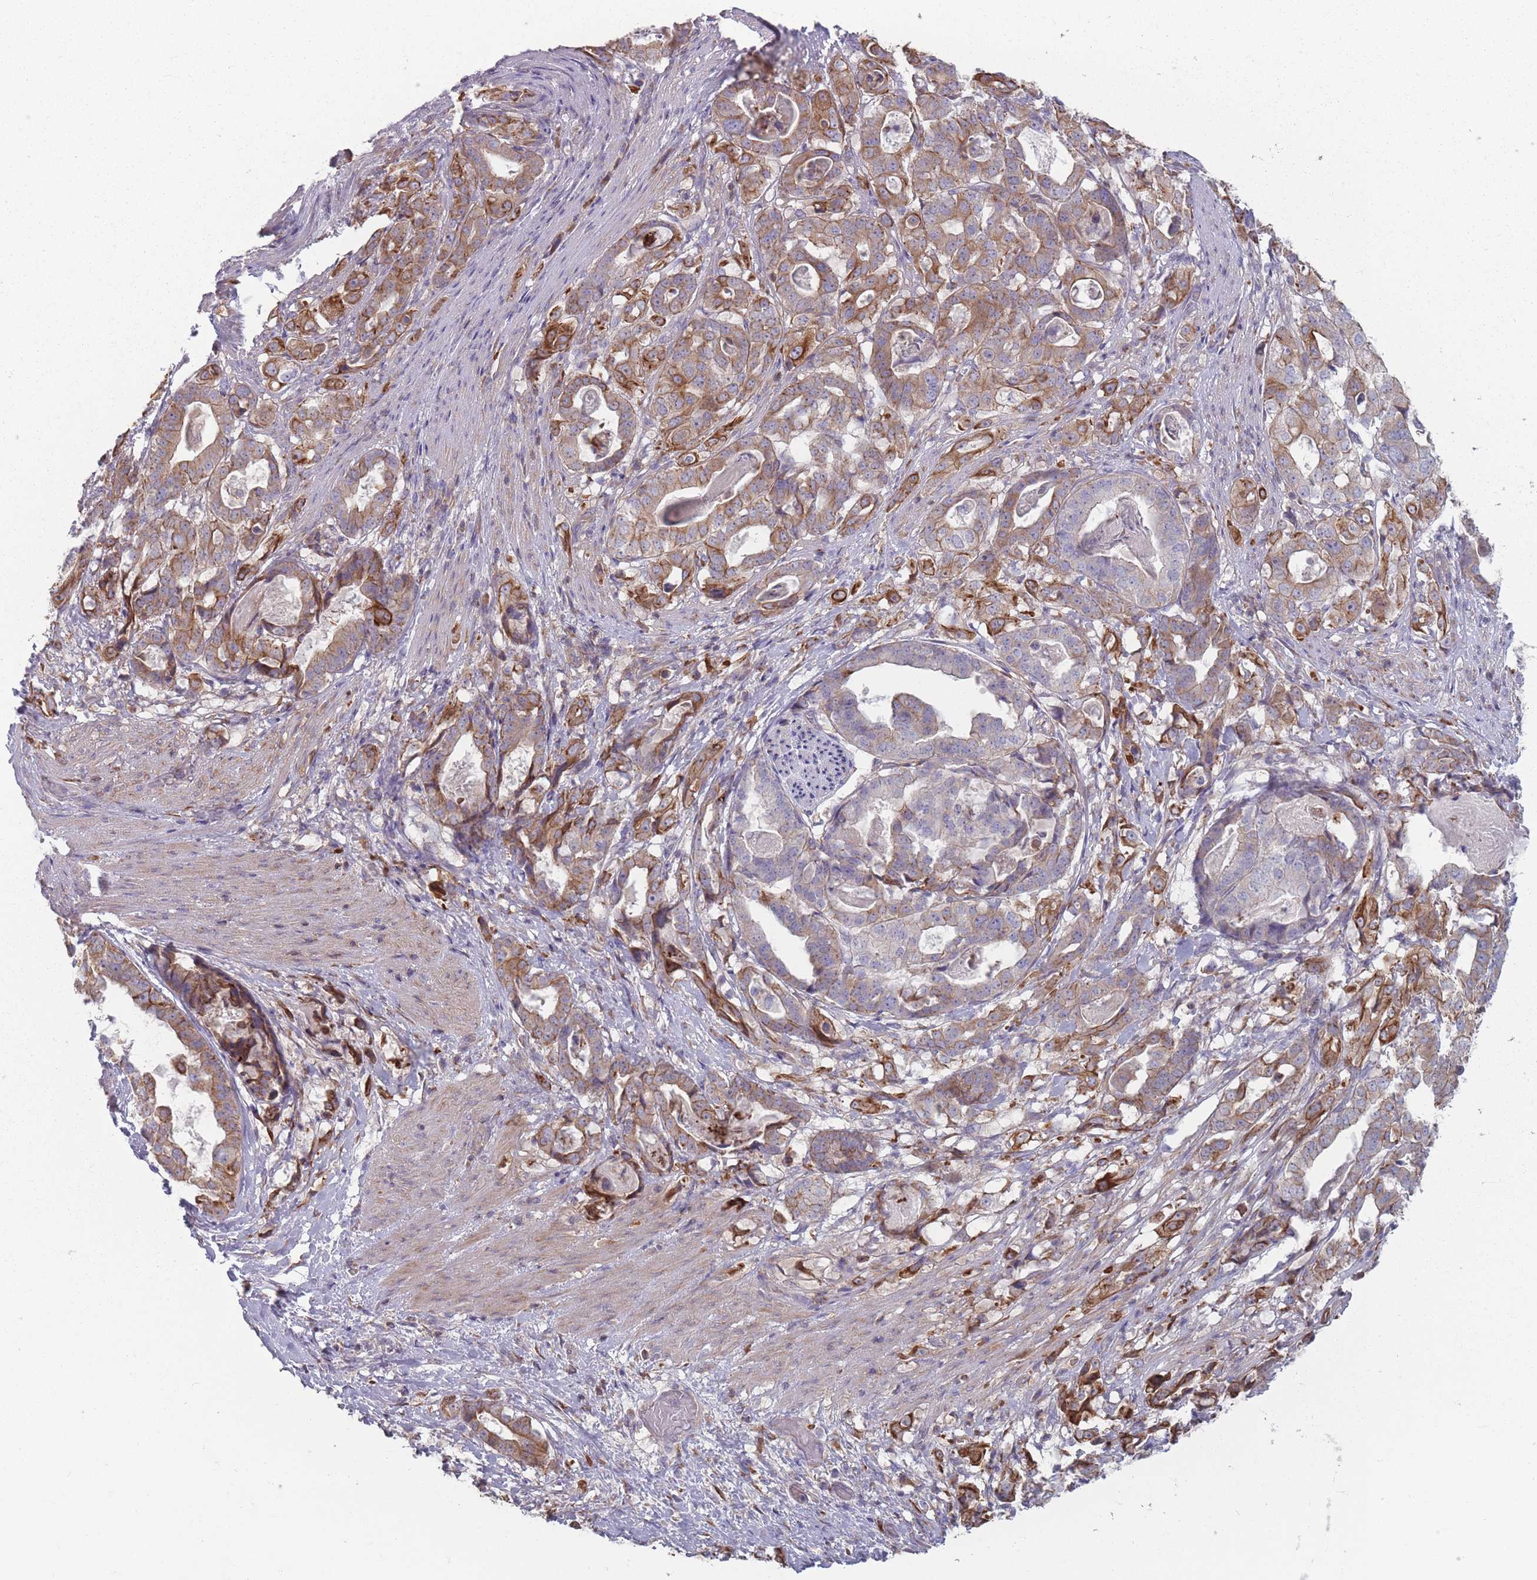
{"staining": {"intensity": "strong", "quantity": "25%-75%", "location": "cytoplasmic/membranous"}, "tissue": "stomach cancer", "cell_type": "Tumor cells", "image_type": "cancer", "snomed": [{"axis": "morphology", "description": "Adenocarcinoma, NOS"}, {"axis": "topography", "description": "Stomach"}], "caption": "Immunohistochemical staining of human stomach cancer demonstrates high levels of strong cytoplasmic/membranous staining in about 25%-75% of tumor cells.", "gene": "HSBP1L1", "patient": {"sex": "male", "age": 48}}